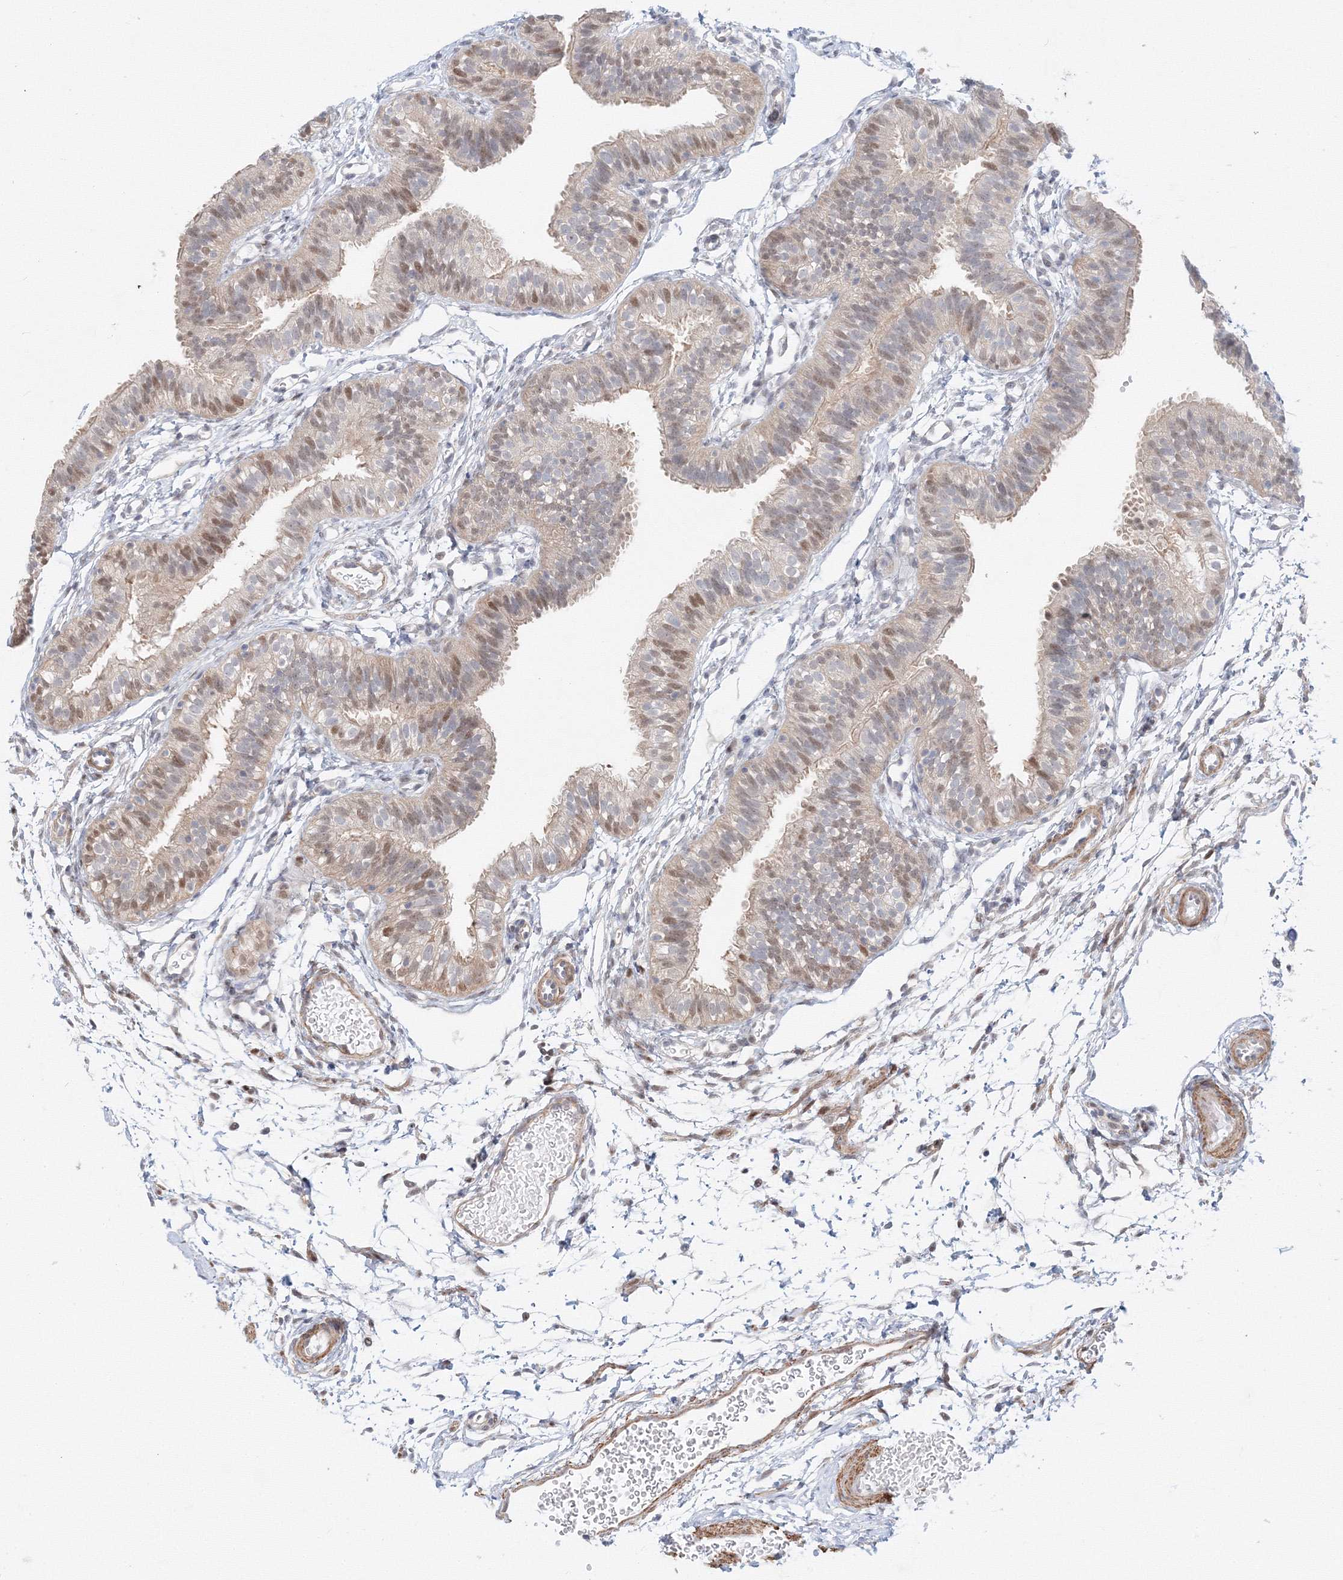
{"staining": {"intensity": "moderate", "quantity": "25%-75%", "location": "cytoplasmic/membranous,nuclear"}, "tissue": "fallopian tube", "cell_type": "Glandular cells", "image_type": "normal", "snomed": [{"axis": "morphology", "description": "Normal tissue, NOS"}, {"axis": "topography", "description": "Fallopian tube"}], "caption": "A high-resolution photomicrograph shows immunohistochemistry staining of benign fallopian tube, which demonstrates moderate cytoplasmic/membranous,nuclear staining in about 25%-75% of glandular cells.", "gene": "ARHGAP21", "patient": {"sex": "female", "age": 35}}